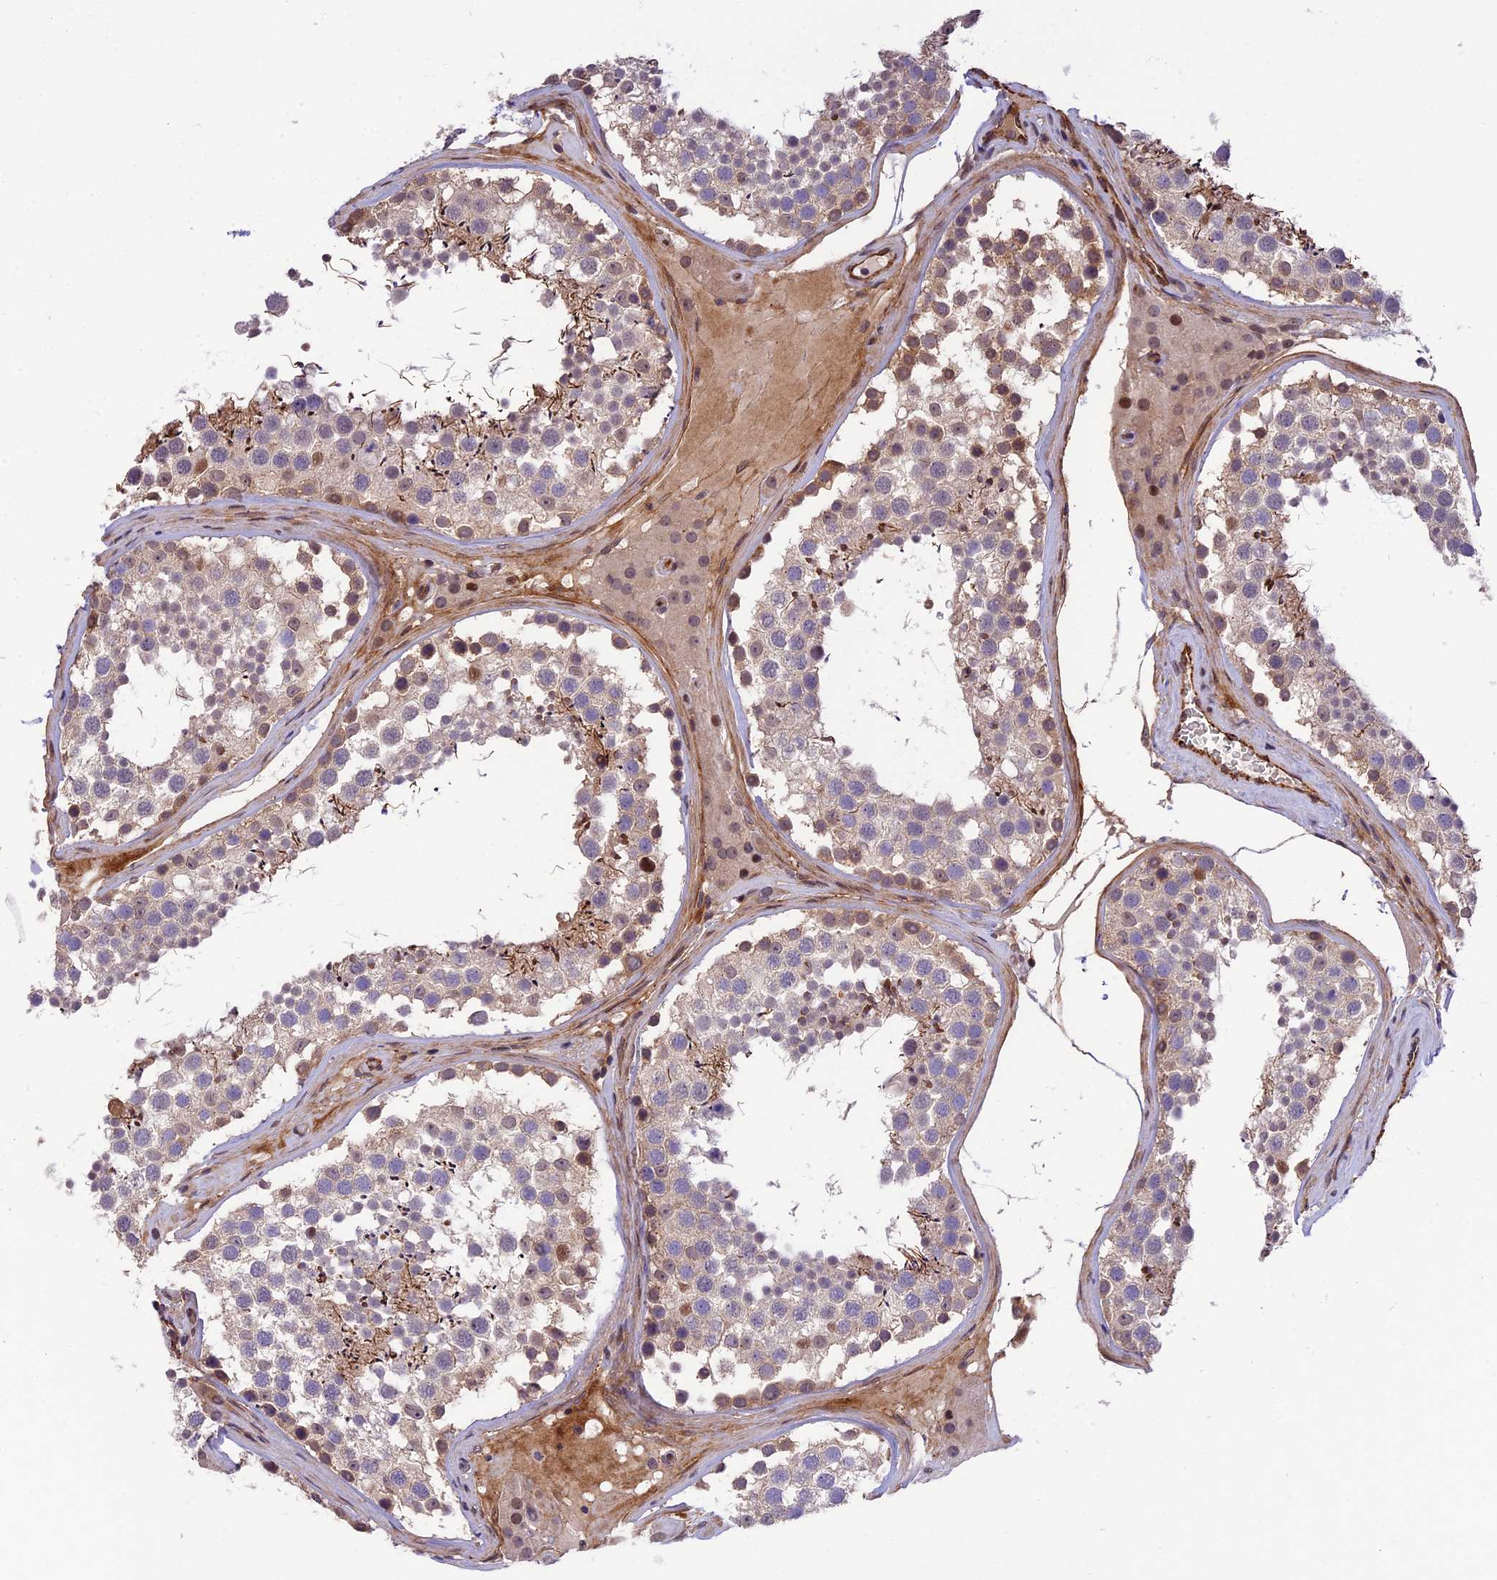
{"staining": {"intensity": "moderate", "quantity": "<25%", "location": "cytoplasmic/membranous,nuclear"}, "tissue": "testis", "cell_type": "Cells in seminiferous ducts", "image_type": "normal", "snomed": [{"axis": "morphology", "description": "Normal tissue, NOS"}, {"axis": "topography", "description": "Testis"}], "caption": "DAB immunohistochemical staining of normal testis reveals moderate cytoplasmic/membranous,nuclear protein expression in about <25% of cells in seminiferous ducts. Nuclei are stained in blue.", "gene": "MFSD2A", "patient": {"sex": "male", "age": 46}}